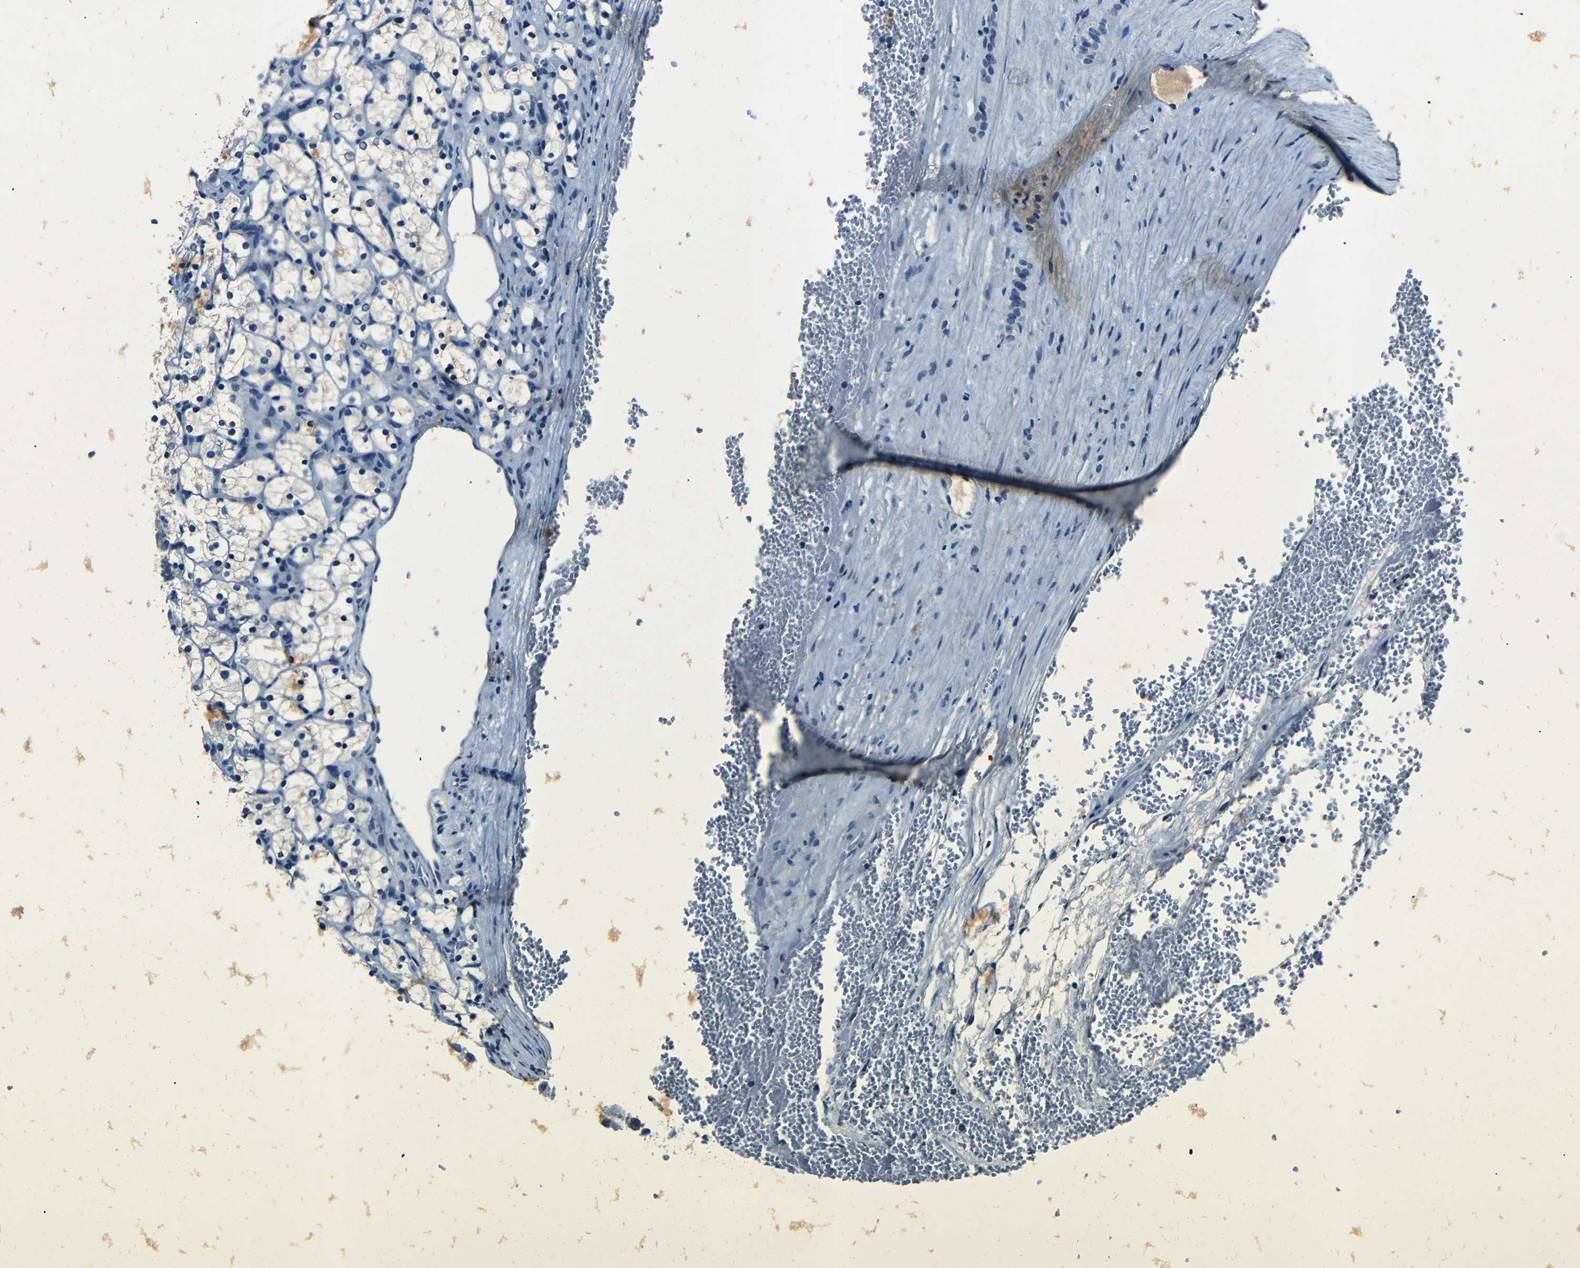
{"staining": {"intensity": "negative", "quantity": "none", "location": "none"}, "tissue": "renal cancer", "cell_type": "Tumor cells", "image_type": "cancer", "snomed": [{"axis": "morphology", "description": "Adenocarcinoma, NOS"}, {"axis": "topography", "description": "Kidney"}], "caption": "A high-resolution micrograph shows immunohistochemistry staining of adenocarcinoma (renal), which shows no significant expression in tumor cells.", "gene": "NCMAP", "patient": {"sex": "female", "age": 69}}